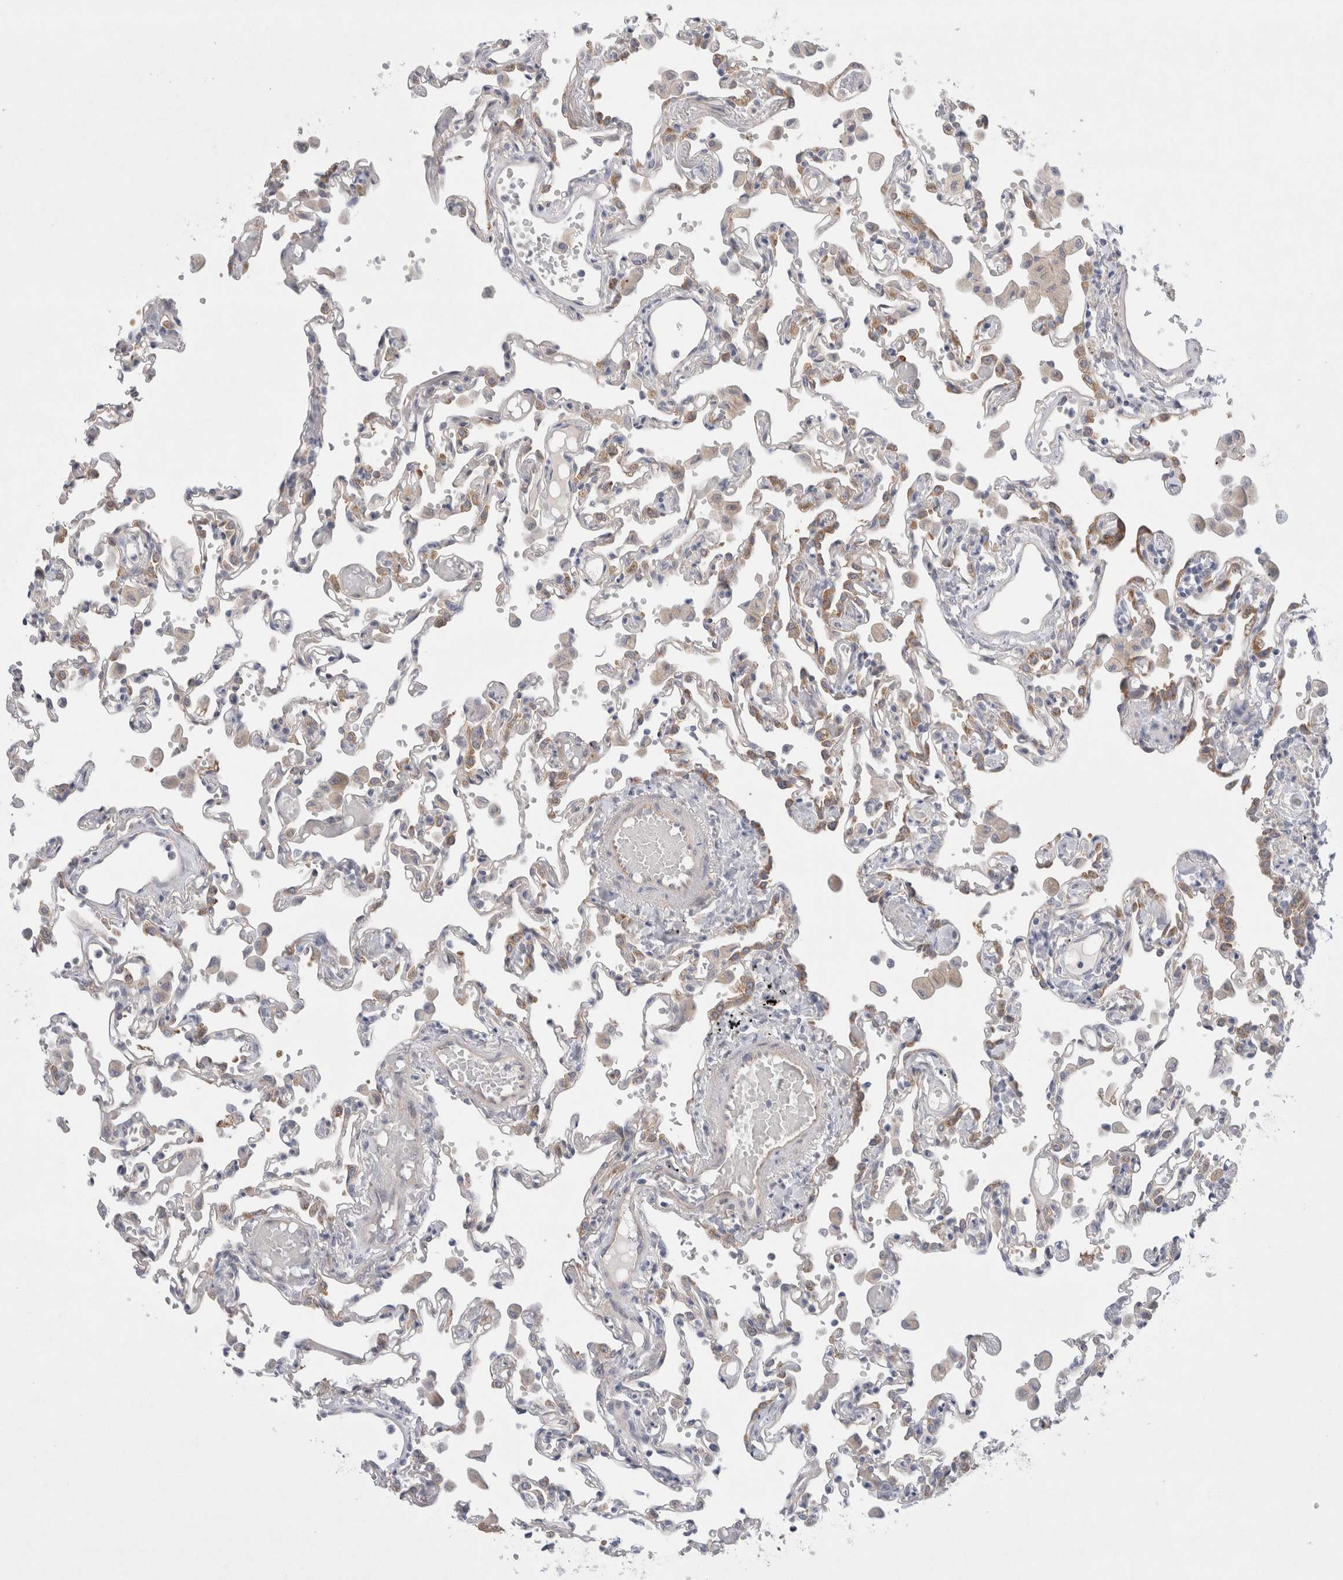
{"staining": {"intensity": "moderate", "quantity": "<25%", "location": "cytoplasmic/membranous"}, "tissue": "lung", "cell_type": "Alveolar cells", "image_type": "normal", "snomed": [{"axis": "morphology", "description": "Normal tissue, NOS"}, {"axis": "topography", "description": "Bronchus"}, {"axis": "topography", "description": "Lung"}], "caption": "Moderate cytoplasmic/membranous protein staining is seen in about <25% of alveolar cells in lung. (DAB = brown stain, brightfield microscopy at high magnification).", "gene": "WIPF2", "patient": {"sex": "female", "age": 49}}